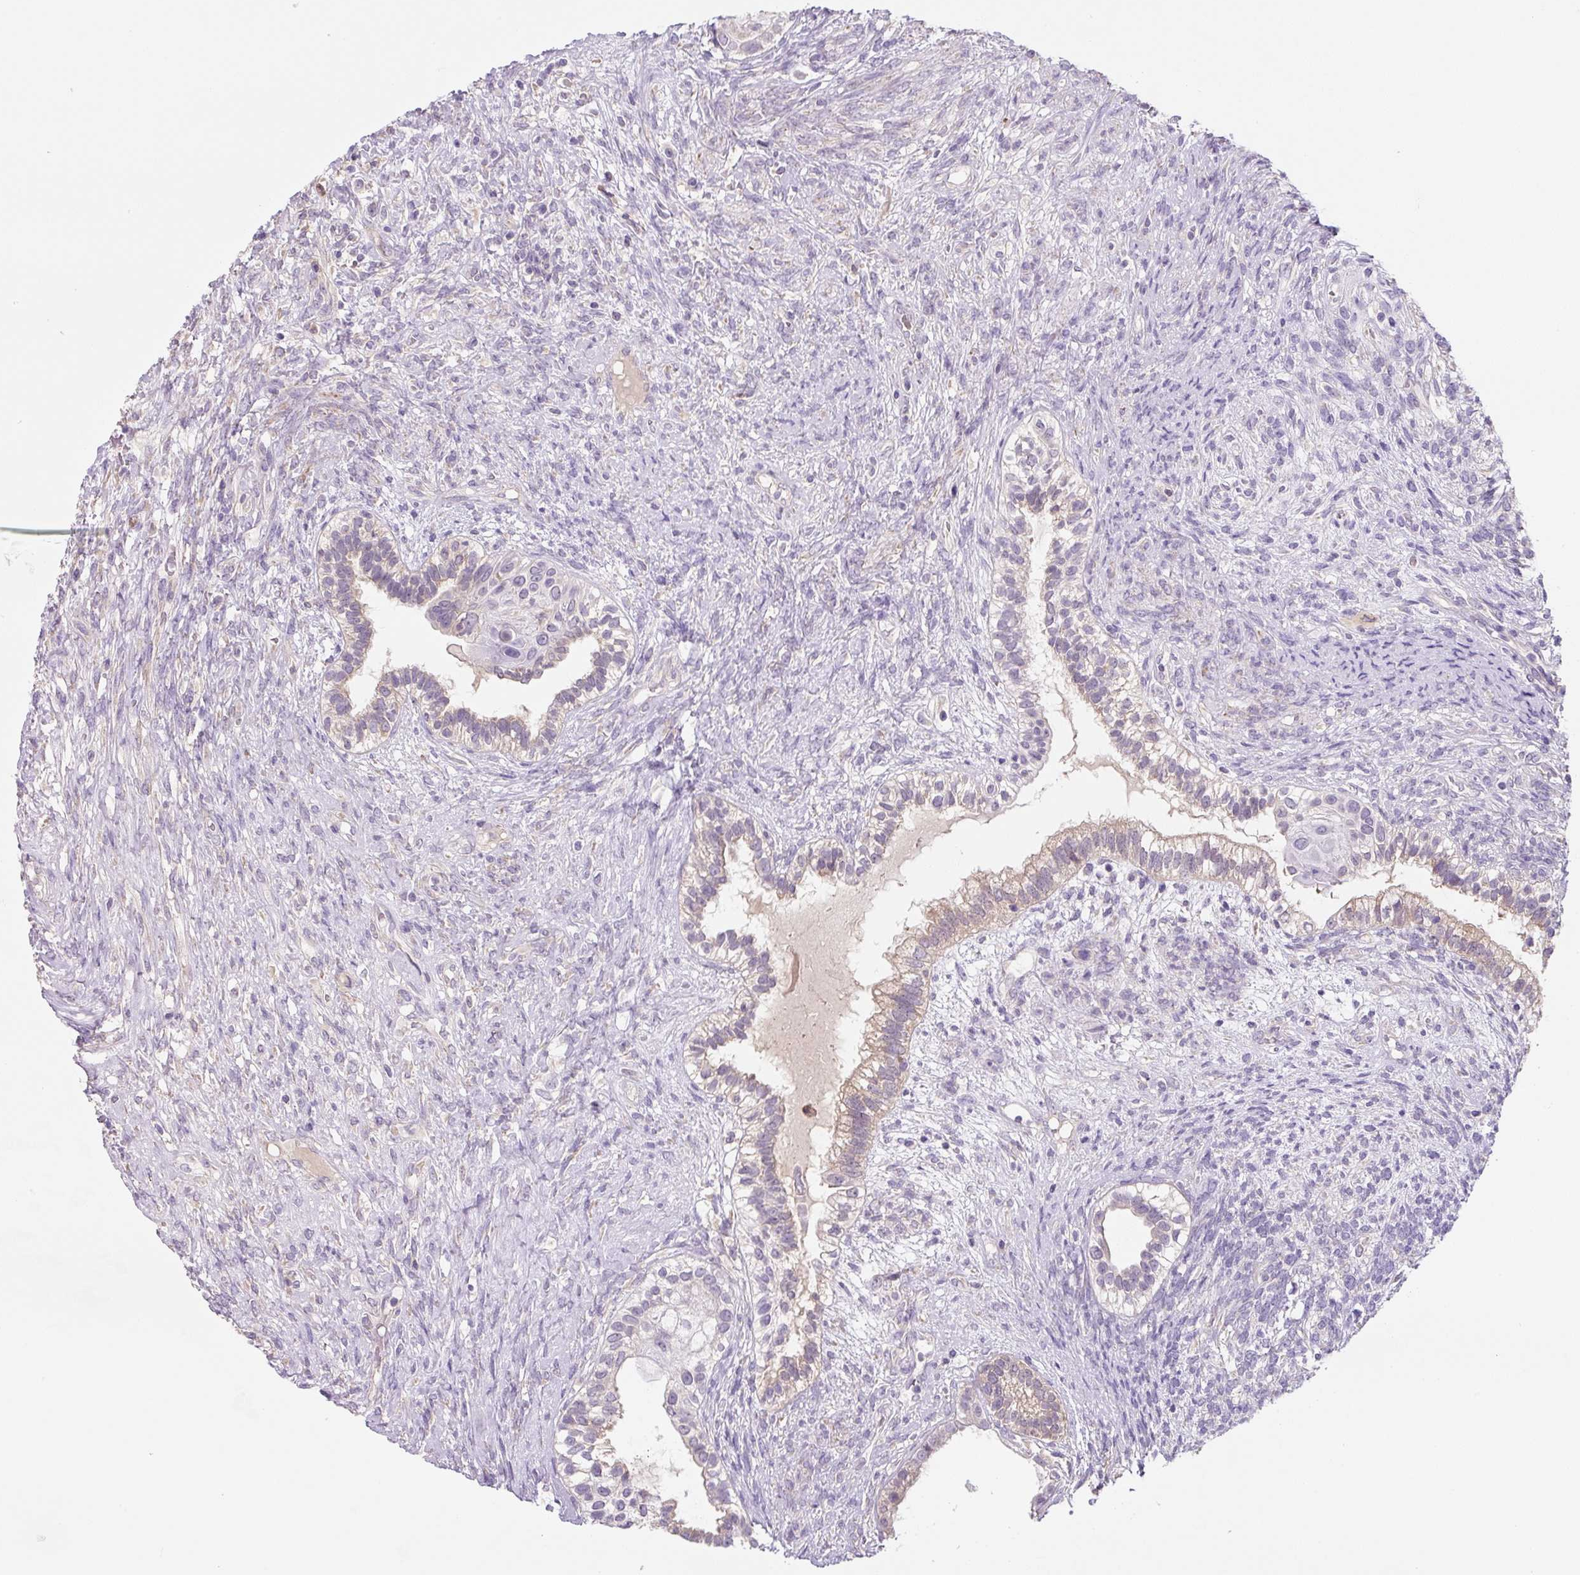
{"staining": {"intensity": "weak", "quantity": "<25%", "location": "cytoplasmic/membranous"}, "tissue": "testis cancer", "cell_type": "Tumor cells", "image_type": "cancer", "snomed": [{"axis": "morphology", "description": "Seminoma, NOS"}, {"axis": "morphology", "description": "Carcinoma, Embryonal, NOS"}, {"axis": "topography", "description": "Testis"}], "caption": "Tumor cells show no significant protein expression in testis cancer (embryonal carcinoma).", "gene": "FZD5", "patient": {"sex": "male", "age": 41}}